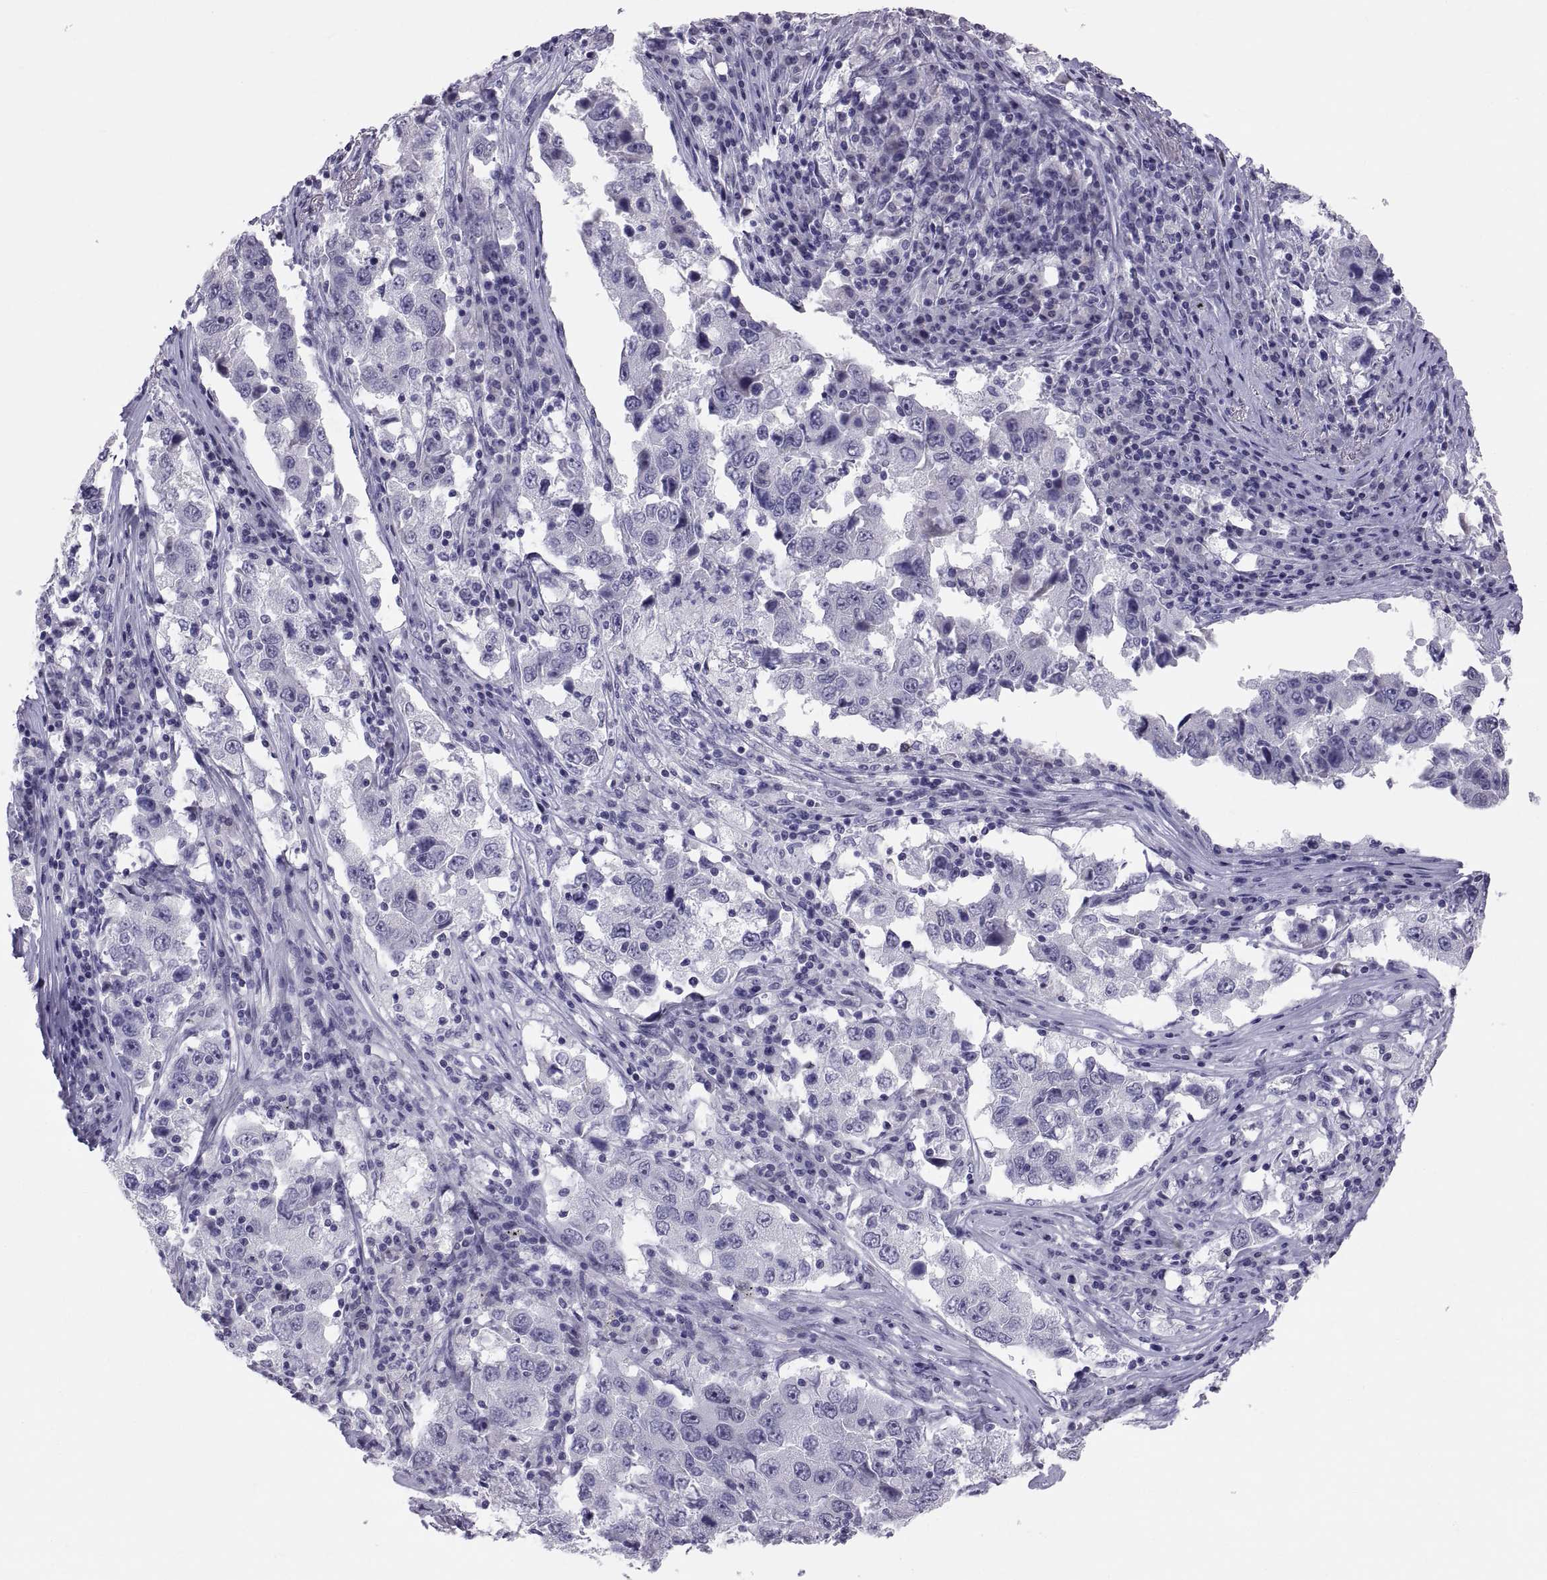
{"staining": {"intensity": "negative", "quantity": "none", "location": "none"}, "tissue": "lung cancer", "cell_type": "Tumor cells", "image_type": "cancer", "snomed": [{"axis": "morphology", "description": "Adenocarcinoma, NOS"}, {"axis": "topography", "description": "Lung"}], "caption": "This micrograph is of lung adenocarcinoma stained with IHC to label a protein in brown with the nuclei are counter-stained blue. There is no staining in tumor cells.", "gene": "FAM170A", "patient": {"sex": "male", "age": 73}}